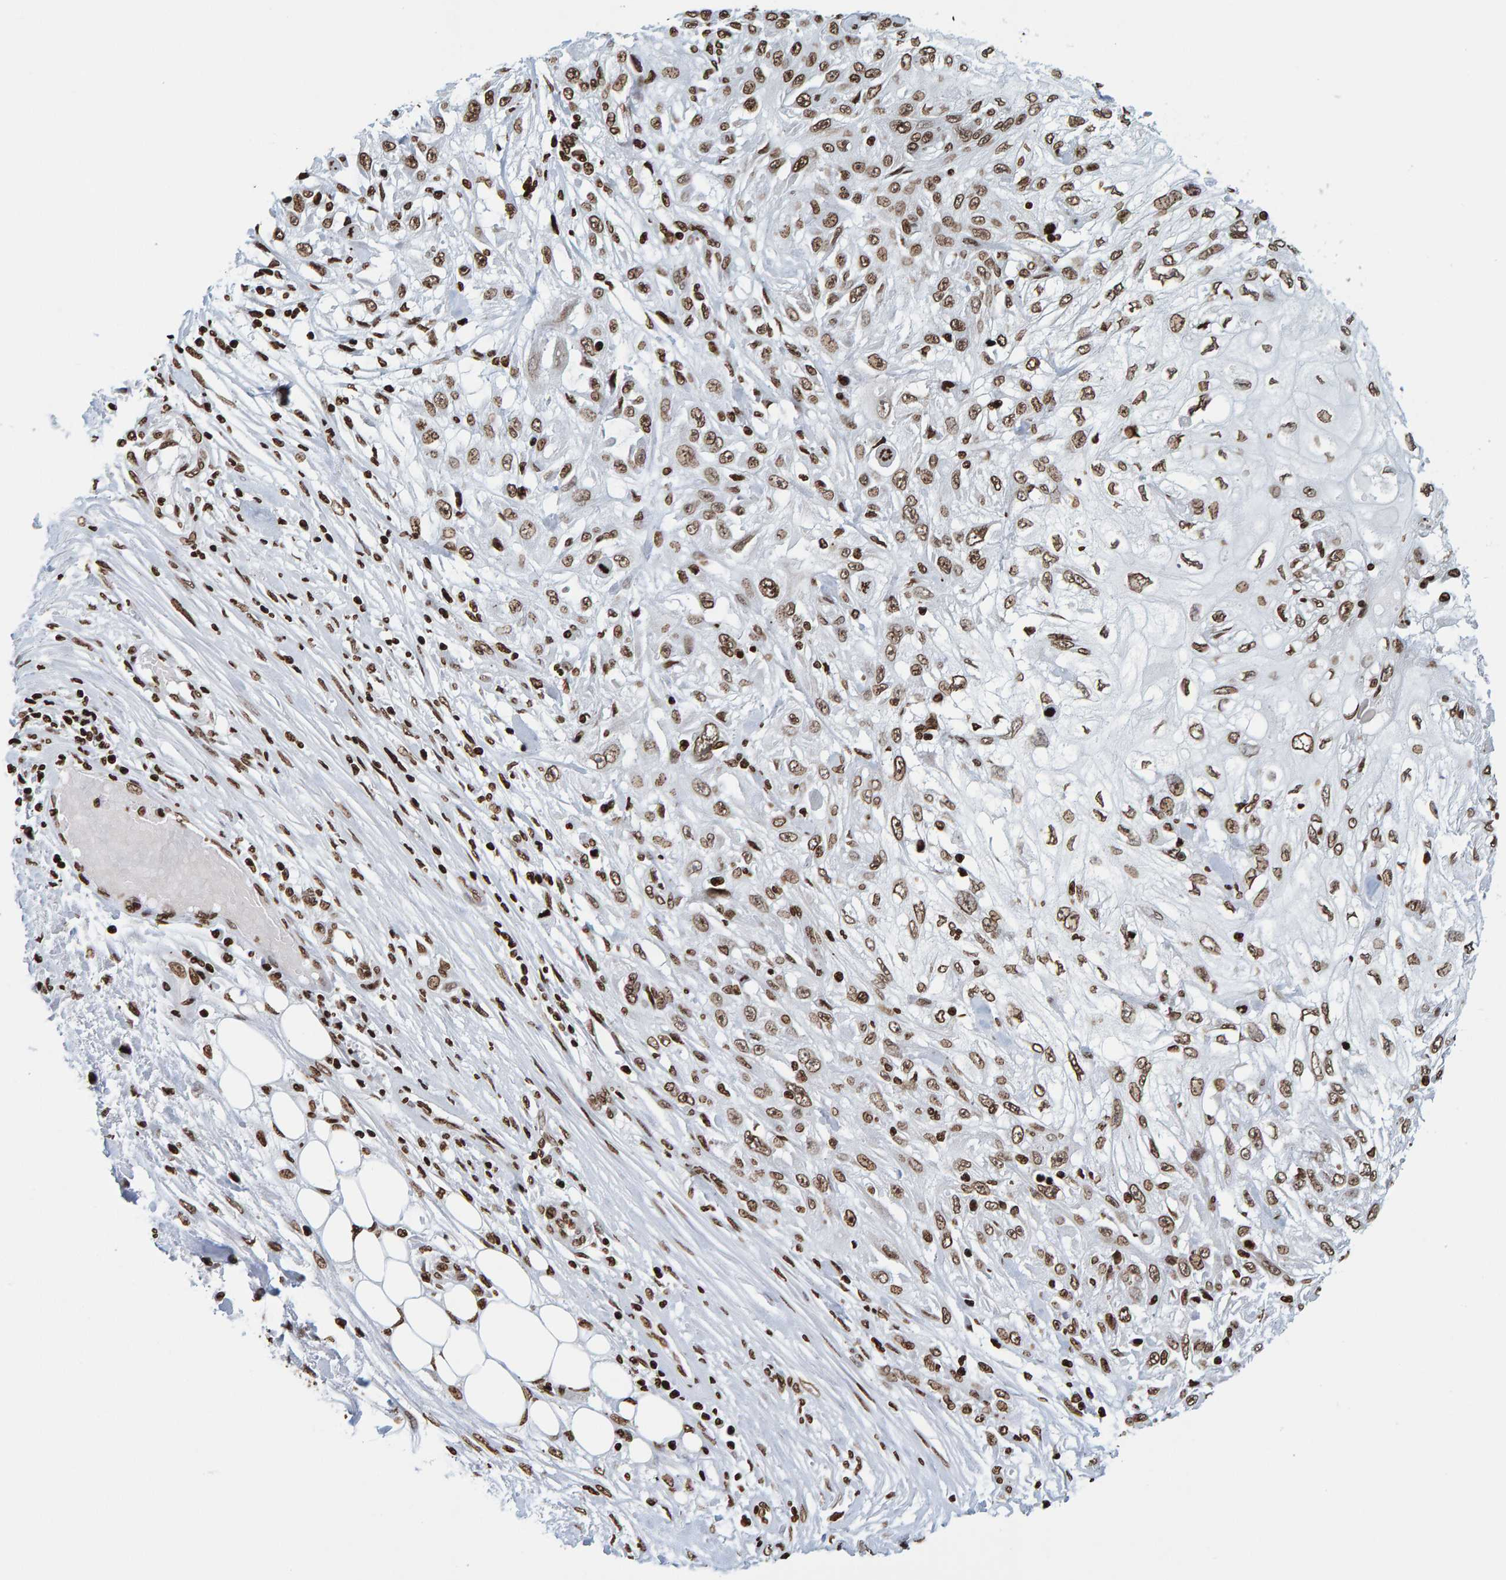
{"staining": {"intensity": "strong", "quantity": ">75%", "location": "cytoplasmic/membranous,nuclear"}, "tissue": "skin cancer", "cell_type": "Tumor cells", "image_type": "cancer", "snomed": [{"axis": "morphology", "description": "Squamous cell carcinoma, NOS"}, {"axis": "morphology", "description": "Squamous cell carcinoma, metastatic, NOS"}, {"axis": "topography", "description": "Skin"}, {"axis": "topography", "description": "Lymph node"}], "caption": "Human skin cancer (squamous cell carcinoma) stained with a brown dye reveals strong cytoplasmic/membranous and nuclear positive positivity in approximately >75% of tumor cells.", "gene": "BRF2", "patient": {"sex": "male", "age": 75}}